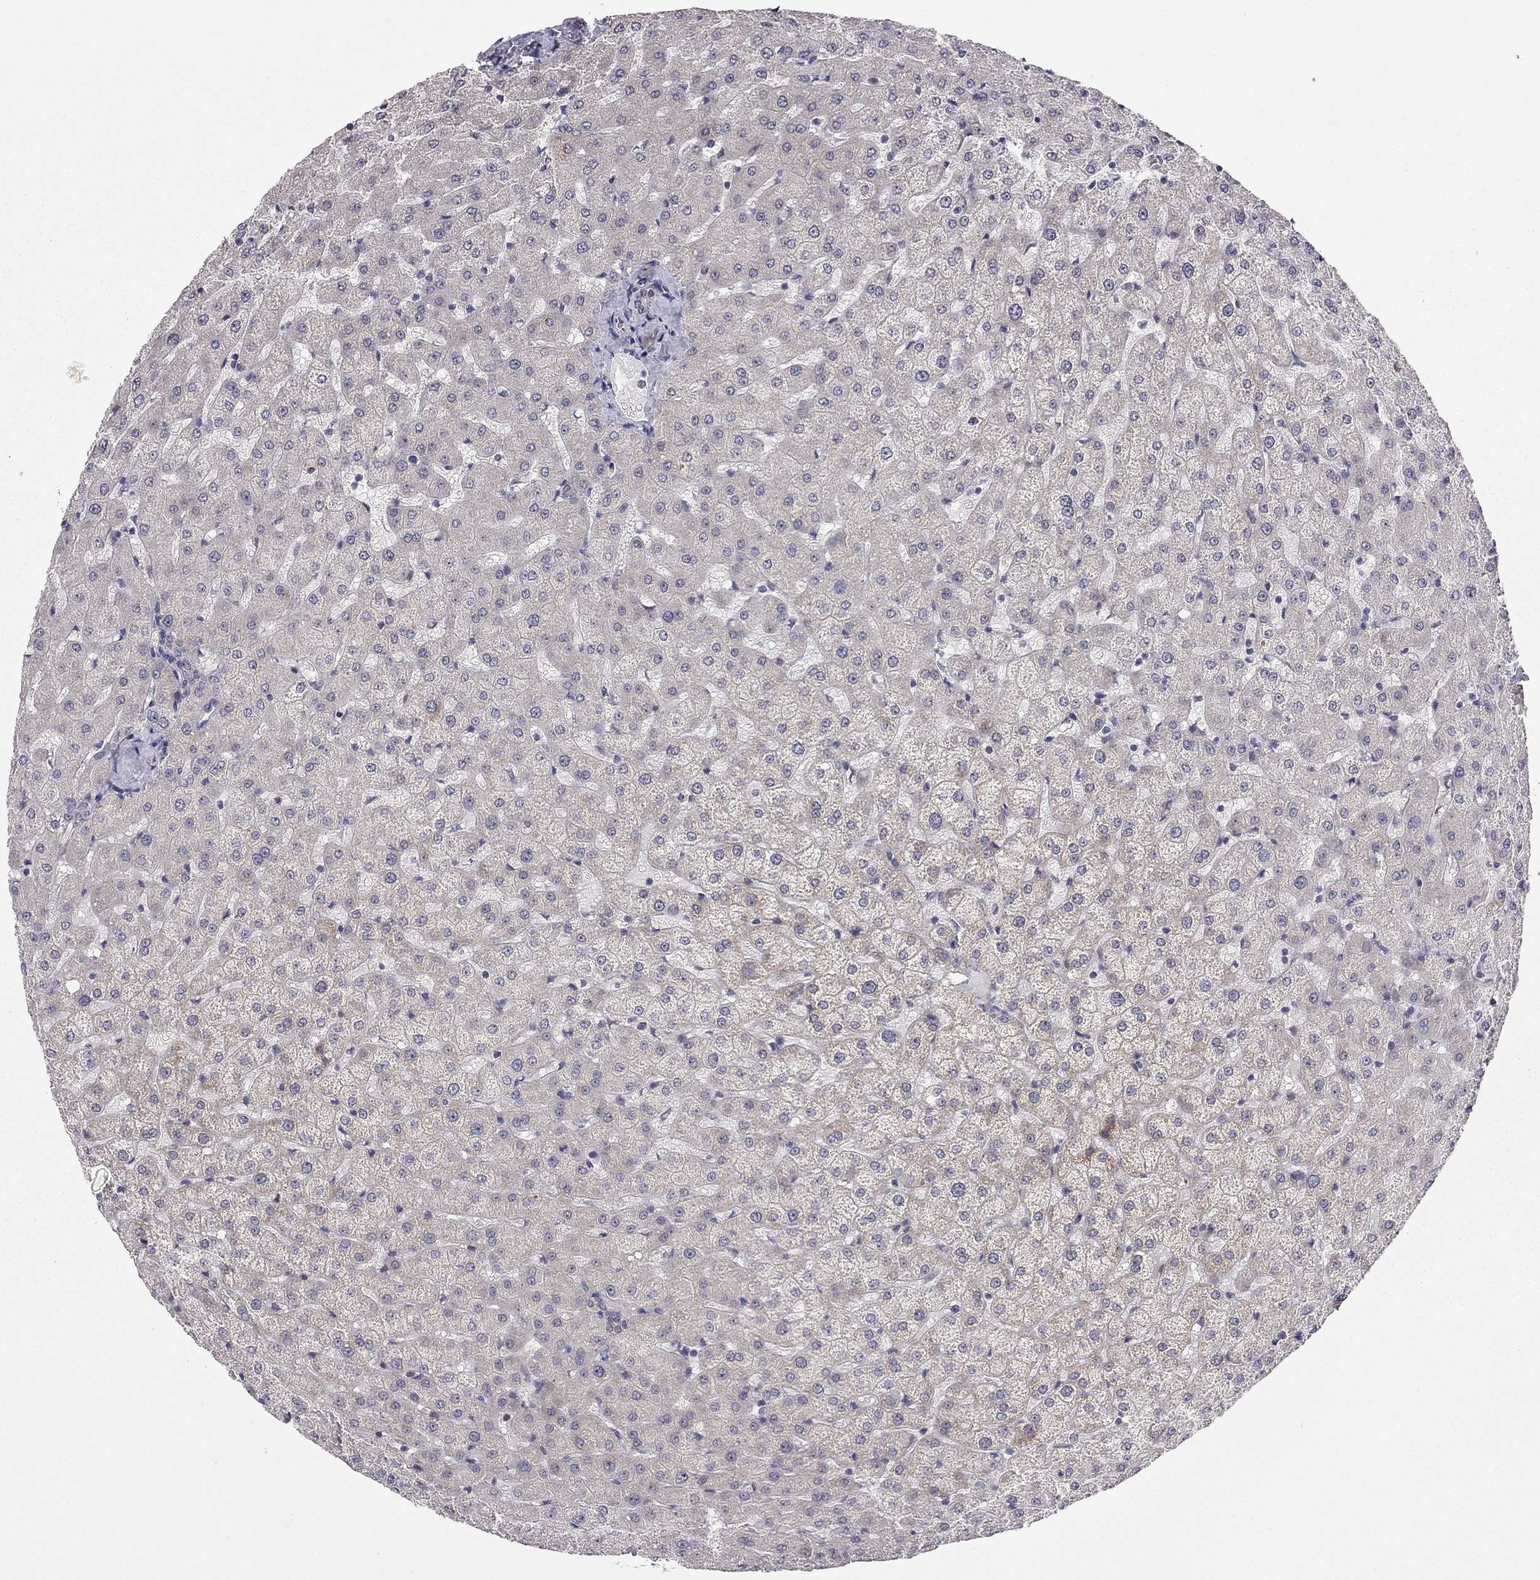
{"staining": {"intensity": "negative", "quantity": "none", "location": "none"}, "tissue": "liver", "cell_type": "Cholangiocytes", "image_type": "normal", "snomed": [{"axis": "morphology", "description": "Normal tissue, NOS"}, {"axis": "topography", "description": "Liver"}], "caption": "Immunohistochemistry histopathology image of unremarkable human liver stained for a protein (brown), which shows no positivity in cholangiocytes. The staining was performed using DAB (3,3'-diaminobenzidine) to visualize the protein expression in brown, while the nuclei were stained in blue with hematoxylin (Magnification: 20x).", "gene": "STXBP6", "patient": {"sex": "female", "age": 50}}